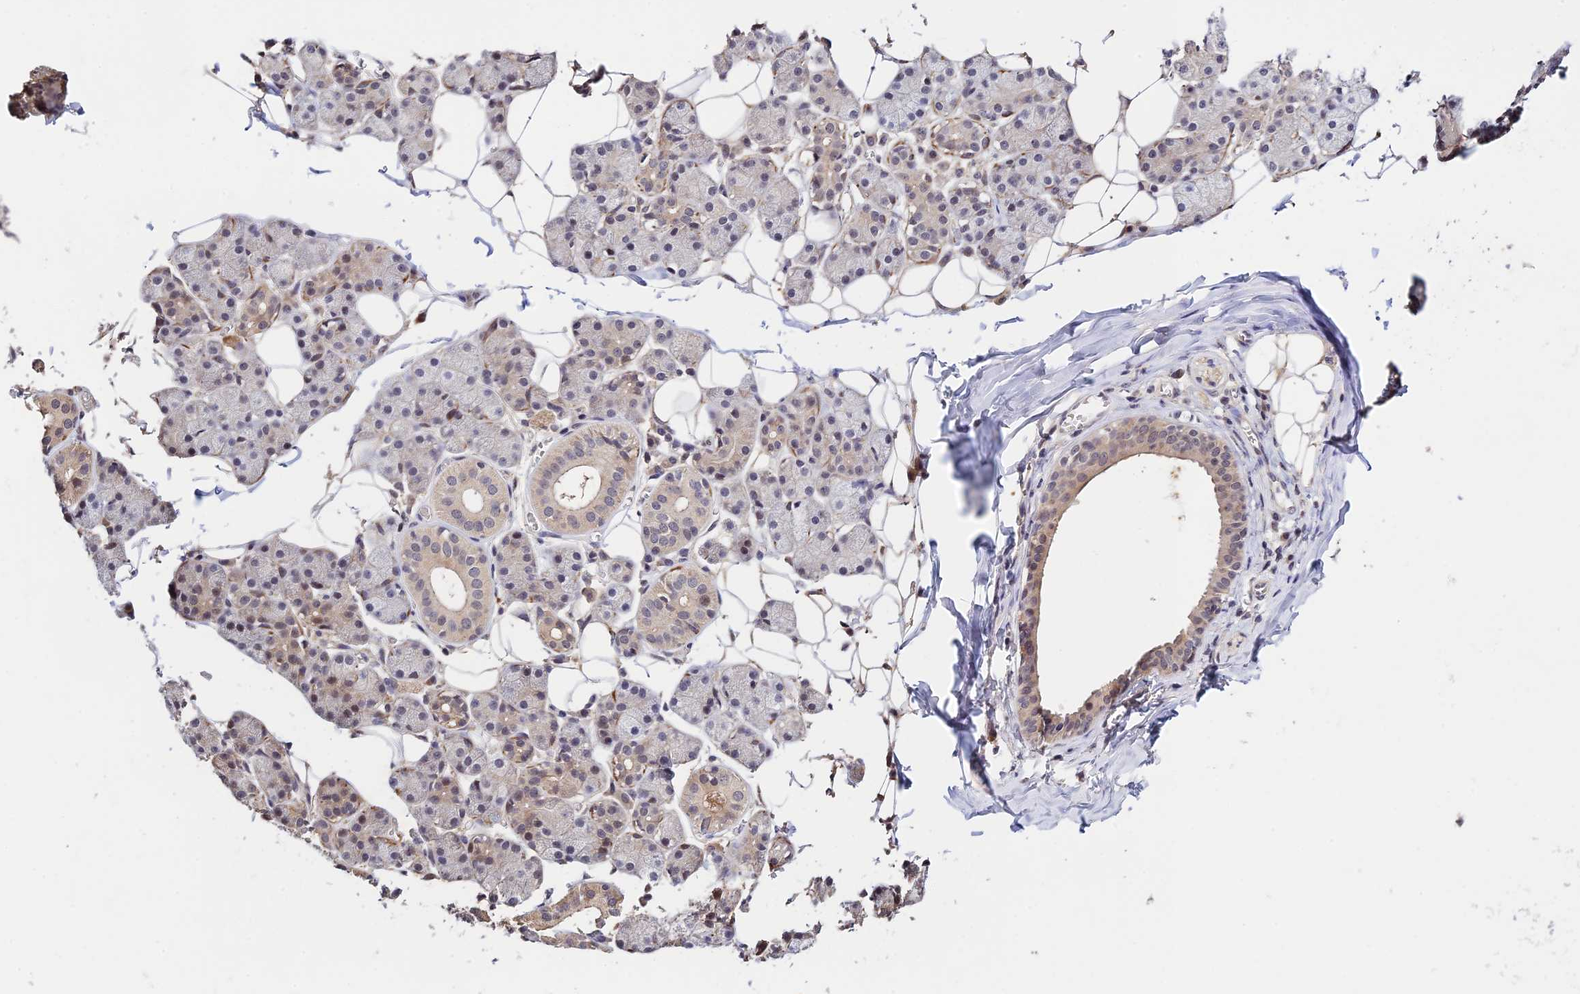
{"staining": {"intensity": "weak", "quantity": "25%-75%", "location": "cytoplasmic/membranous"}, "tissue": "salivary gland", "cell_type": "Glandular cells", "image_type": "normal", "snomed": [{"axis": "morphology", "description": "Normal tissue, NOS"}, {"axis": "topography", "description": "Salivary gland"}], "caption": "Glandular cells reveal low levels of weak cytoplasmic/membranous expression in about 25%-75% of cells in unremarkable human salivary gland. Using DAB (brown) and hematoxylin (blue) stains, captured at high magnification using brightfield microscopy.", "gene": "CWH43", "patient": {"sex": "female", "age": 33}}